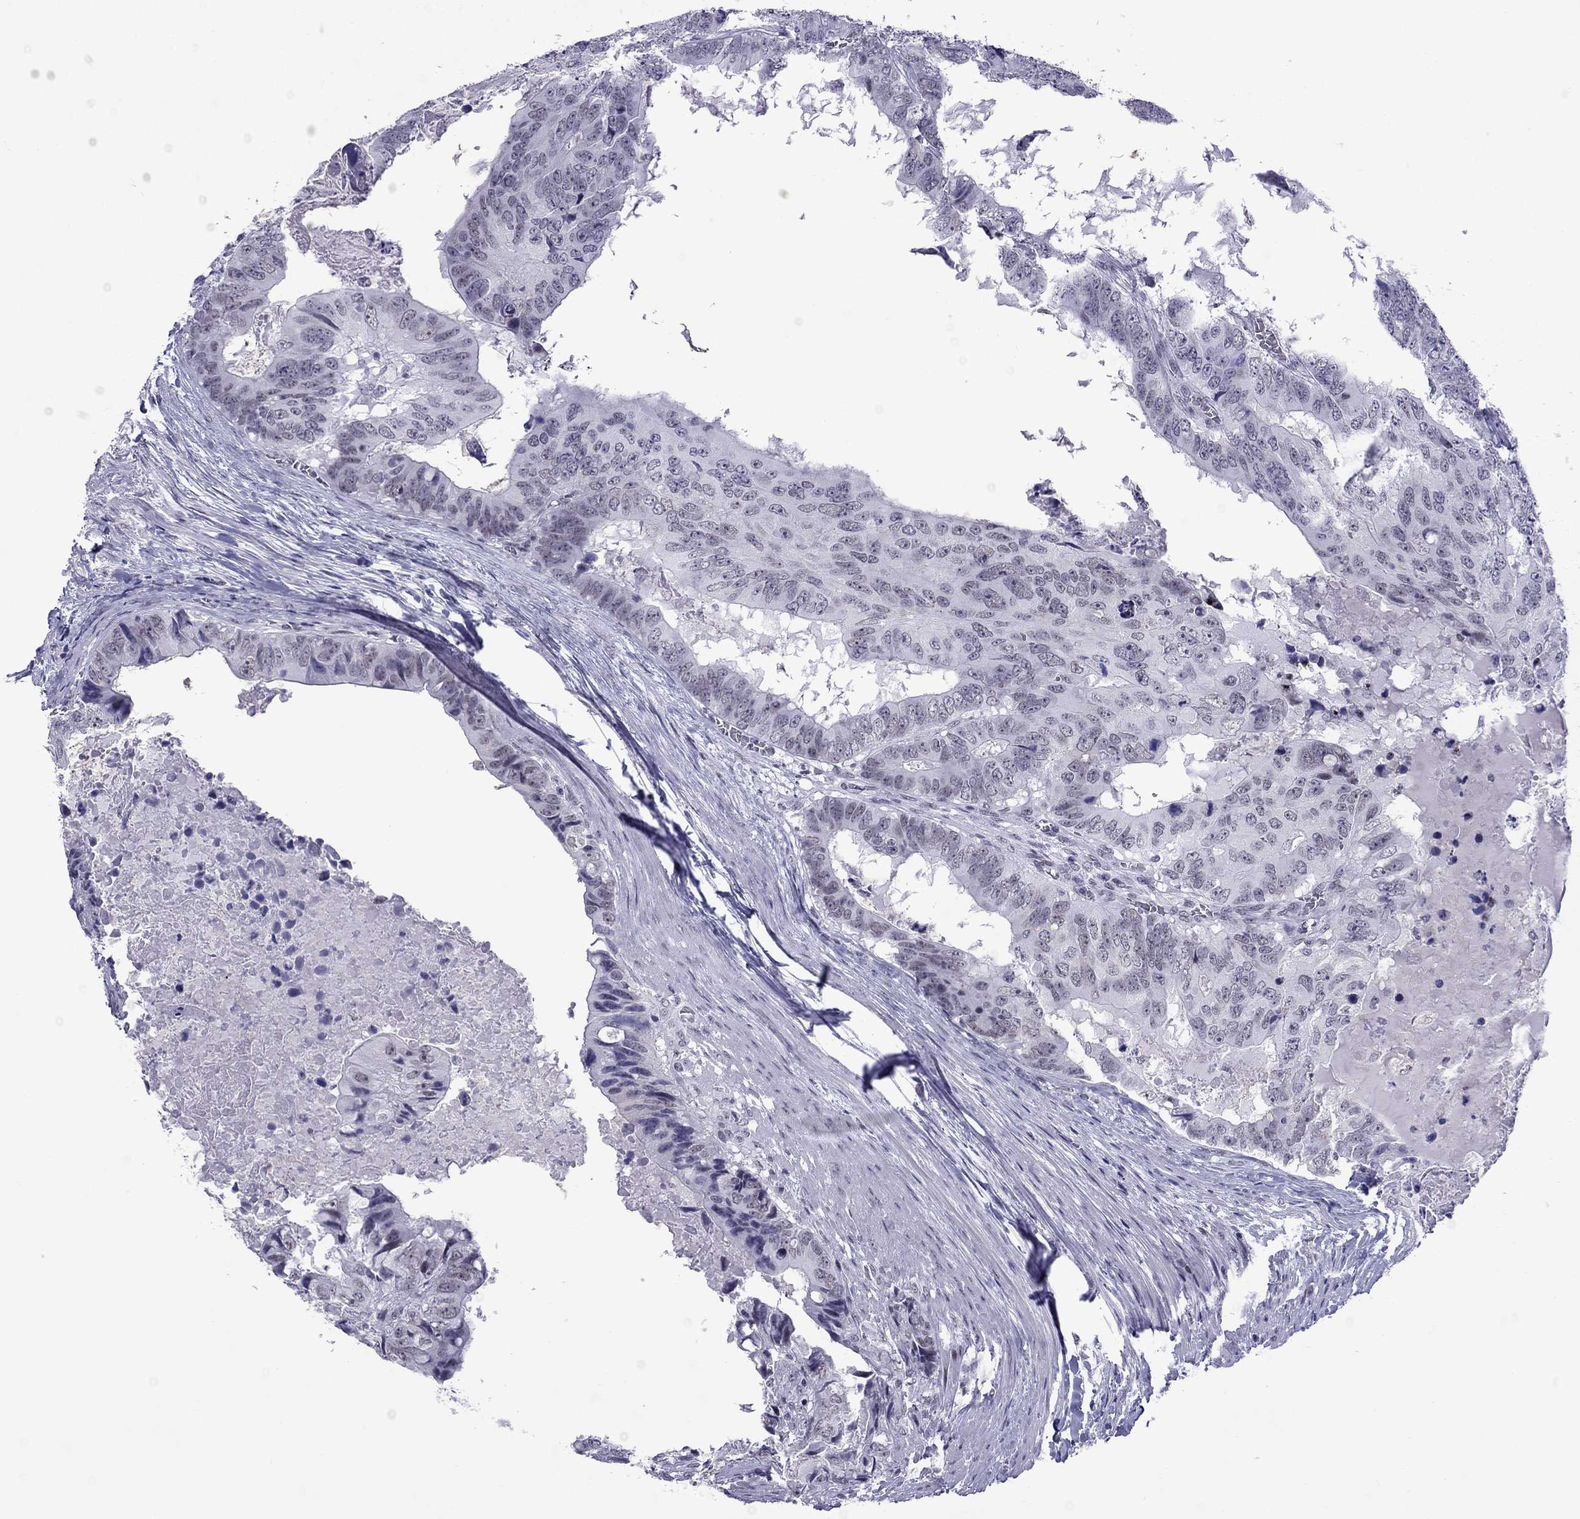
{"staining": {"intensity": "negative", "quantity": "none", "location": "none"}, "tissue": "colorectal cancer", "cell_type": "Tumor cells", "image_type": "cancer", "snomed": [{"axis": "morphology", "description": "Adenocarcinoma, NOS"}, {"axis": "topography", "description": "Colon"}], "caption": "Human colorectal cancer stained for a protein using IHC shows no staining in tumor cells.", "gene": "MYLK3", "patient": {"sex": "male", "age": 79}}